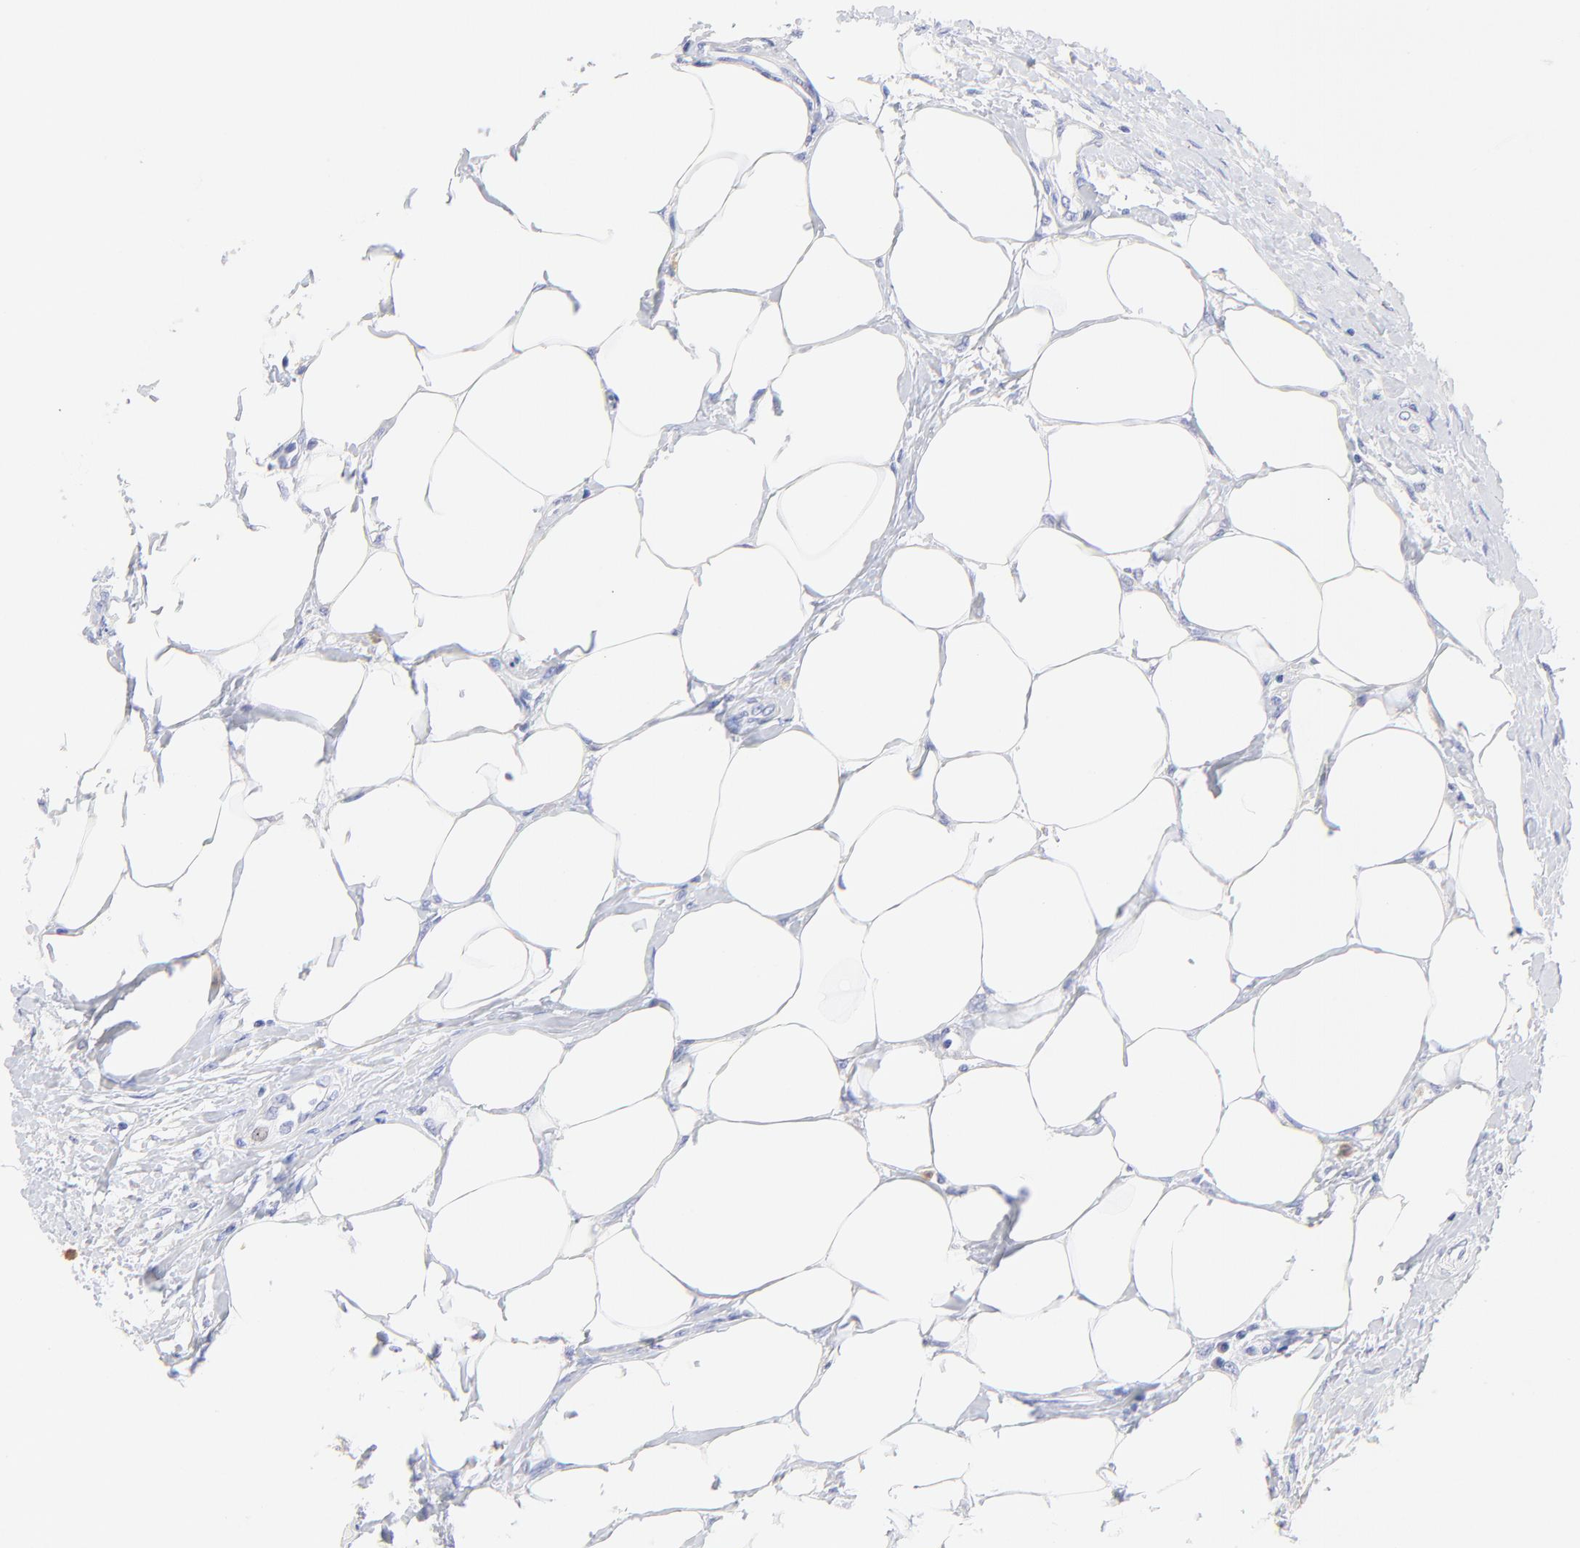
{"staining": {"intensity": "negative", "quantity": "none", "location": "none"}, "tissue": "urothelial cancer", "cell_type": "Tumor cells", "image_type": "cancer", "snomed": [{"axis": "morphology", "description": "Urothelial carcinoma, High grade"}, {"axis": "topography", "description": "Urinary bladder"}], "caption": "This is a photomicrograph of immunohistochemistry staining of urothelial cancer, which shows no positivity in tumor cells.", "gene": "EBP", "patient": {"sex": "male", "age": 56}}